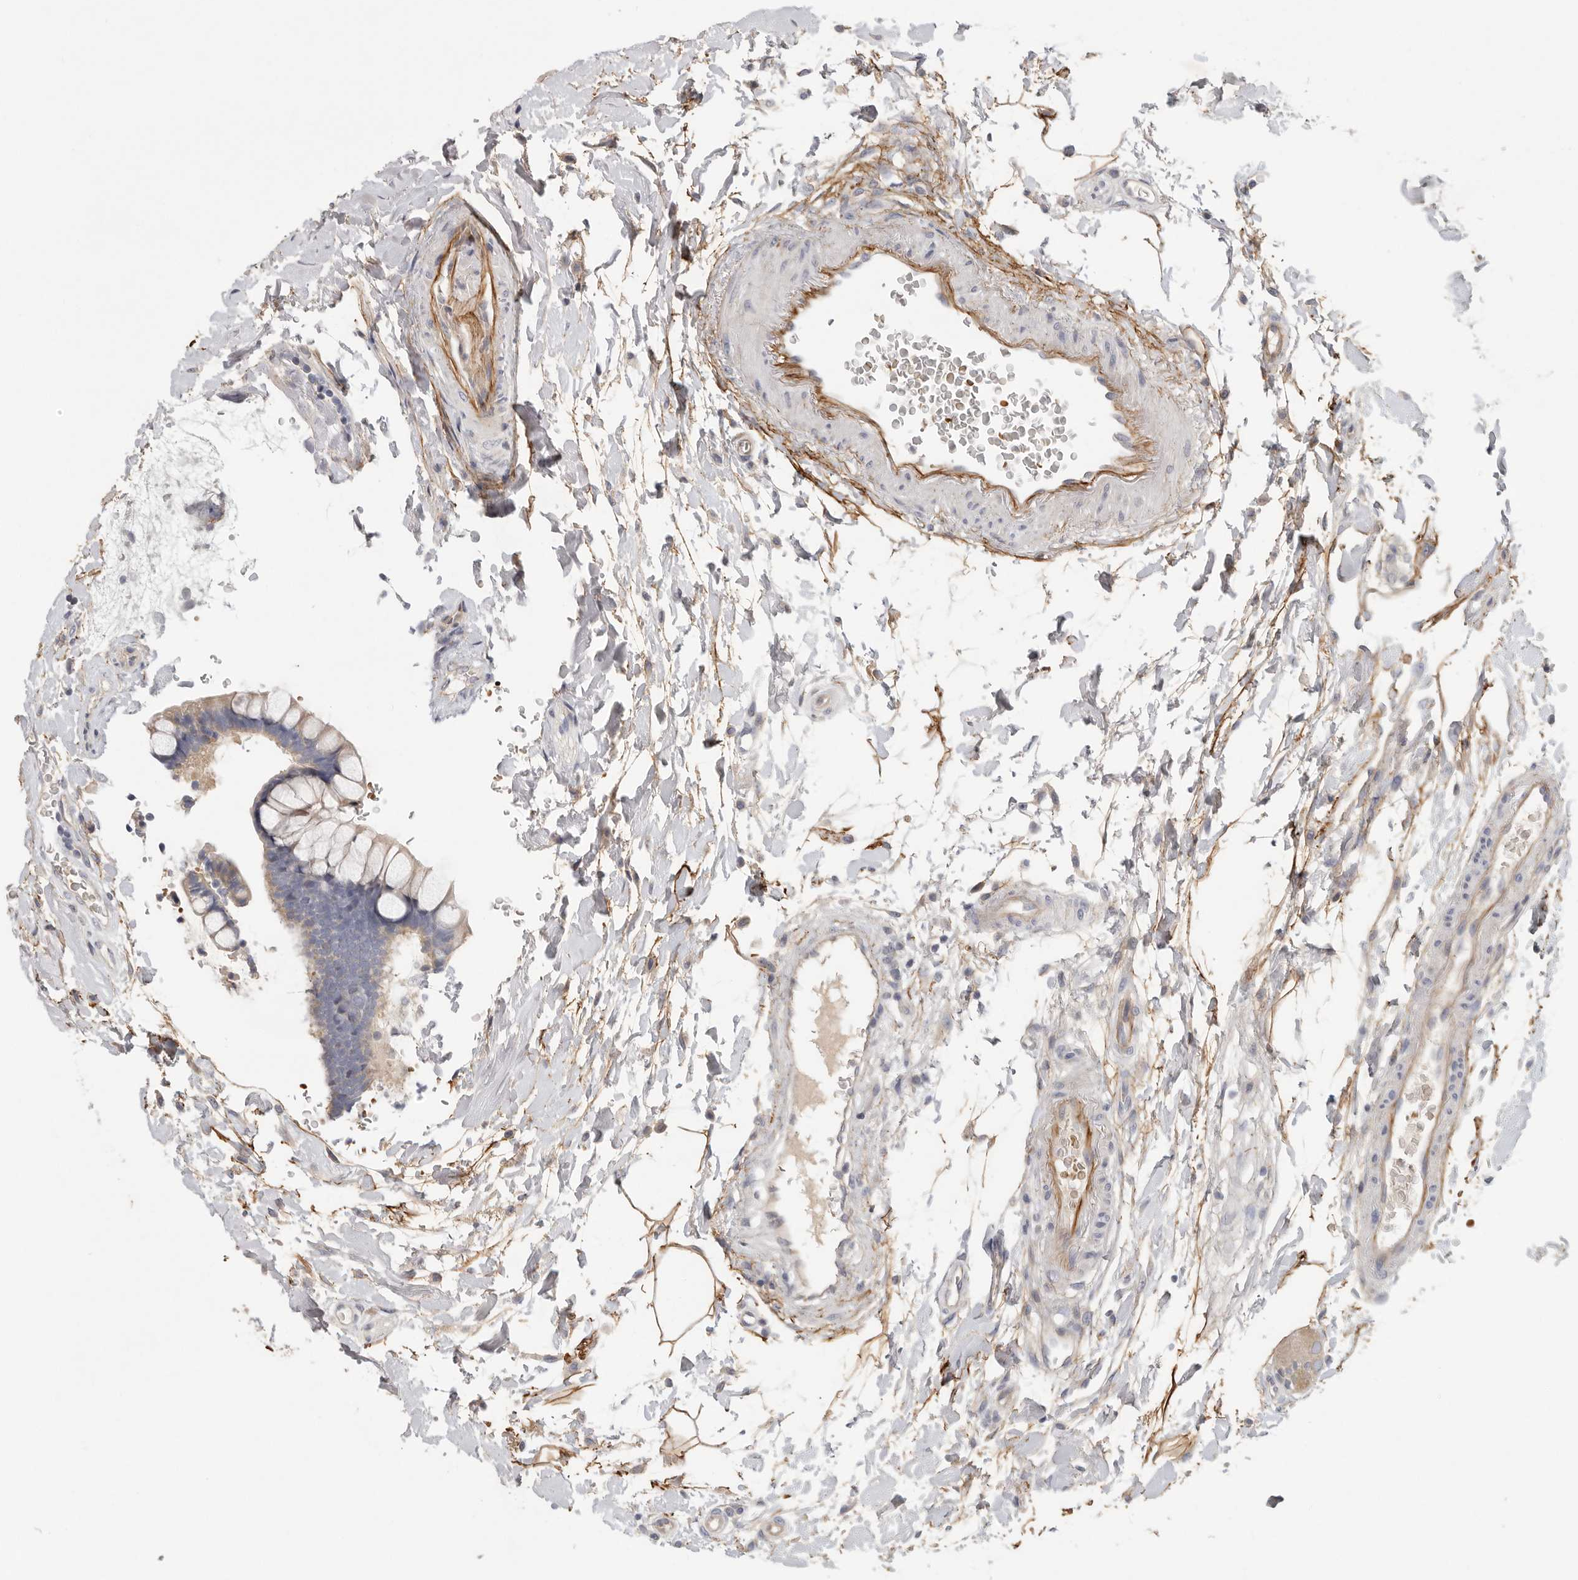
{"staining": {"intensity": "moderate", "quantity": ">75%", "location": "cytoplasmic/membranous"}, "tissue": "colon", "cell_type": "Endothelial cells", "image_type": "normal", "snomed": [{"axis": "morphology", "description": "Normal tissue, NOS"}, {"axis": "topography", "description": "Colon"}], "caption": "A brown stain labels moderate cytoplasmic/membranous positivity of a protein in endothelial cells of benign human colon.", "gene": "CFAP298", "patient": {"sex": "female", "age": 79}}